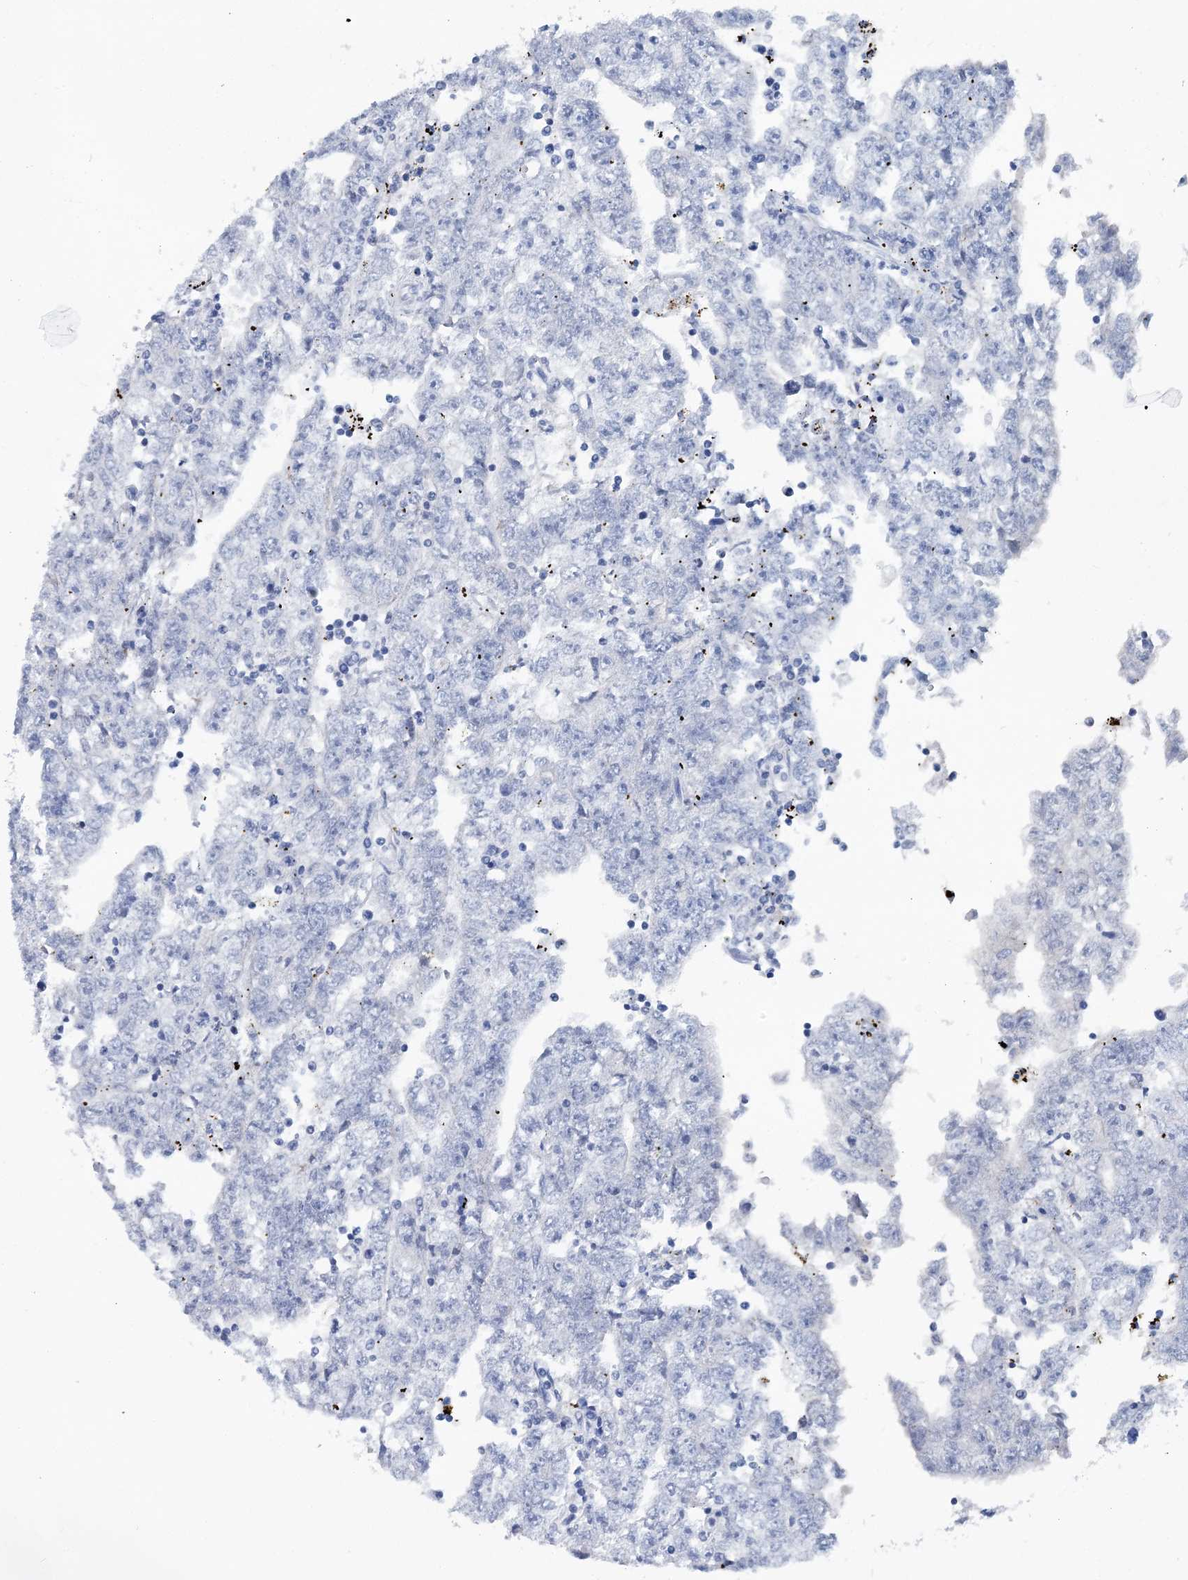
{"staining": {"intensity": "negative", "quantity": "none", "location": "none"}, "tissue": "testis cancer", "cell_type": "Tumor cells", "image_type": "cancer", "snomed": [{"axis": "morphology", "description": "Carcinoma, Embryonal, NOS"}, {"axis": "topography", "description": "Testis"}], "caption": "Testis embryonal carcinoma was stained to show a protein in brown. There is no significant positivity in tumor cells.", "gene": "METTL7B", "patient": {"sex": "male", "age": 25}}